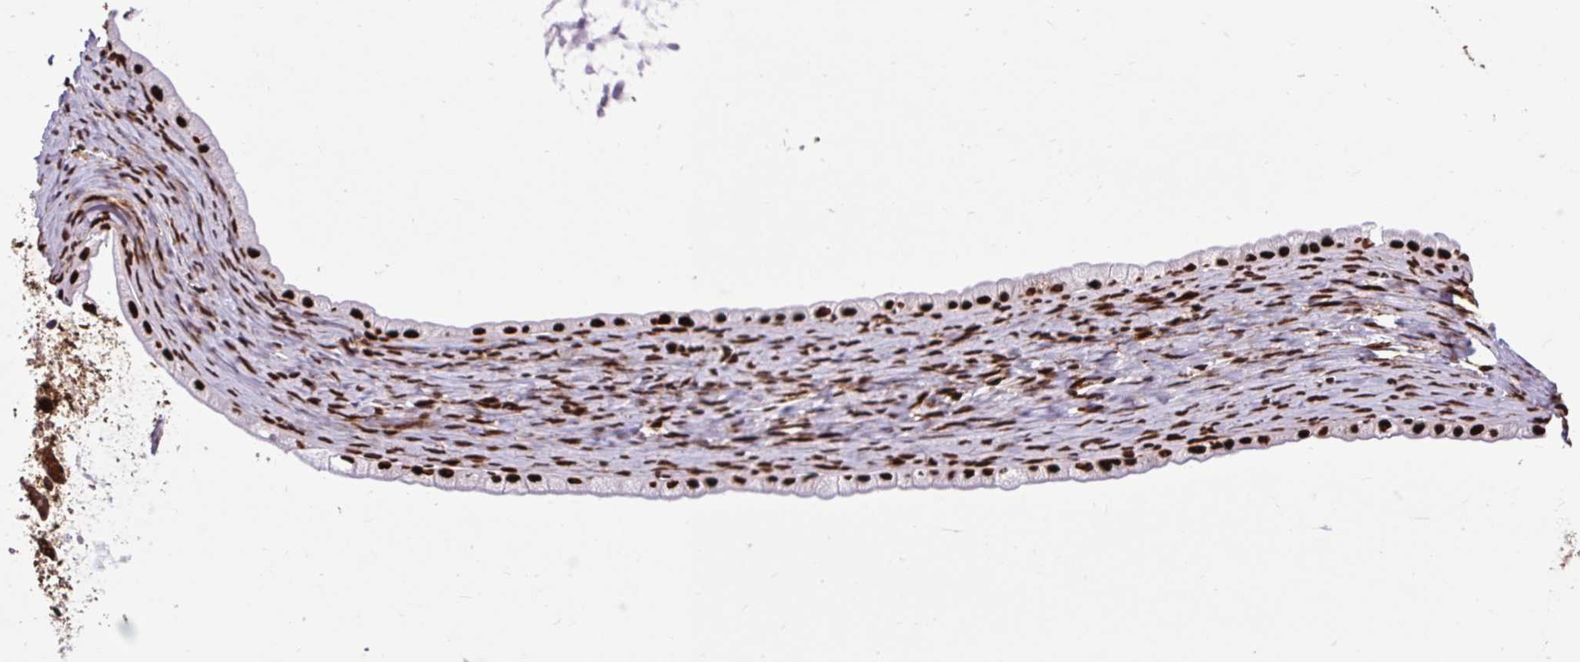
{"staining": {"intensity": "strong", "quantity": ">75%", "location": "nuclear"}, "tissue": "ovarian cancer", "cell_type": "Tumor cells", "image_type": "cancer", "snomed": [{"axis": "morphology", "description": "Cystadenocarcinoma, mucinous, NOS"}, {"axis": "topography", "description": "Ovary"}], "caption": "IHC (DAB) staining of human ovarian cancer (mucinous cystadenocarcinoma) demonstrates strong nuclear protein staining in approximately >75% of tumor cells. (brown staining indicates protein expression, while blue staining denotes nuclei).", "gene": "FUS", "patient": {"sex": "female", "age": 61}}